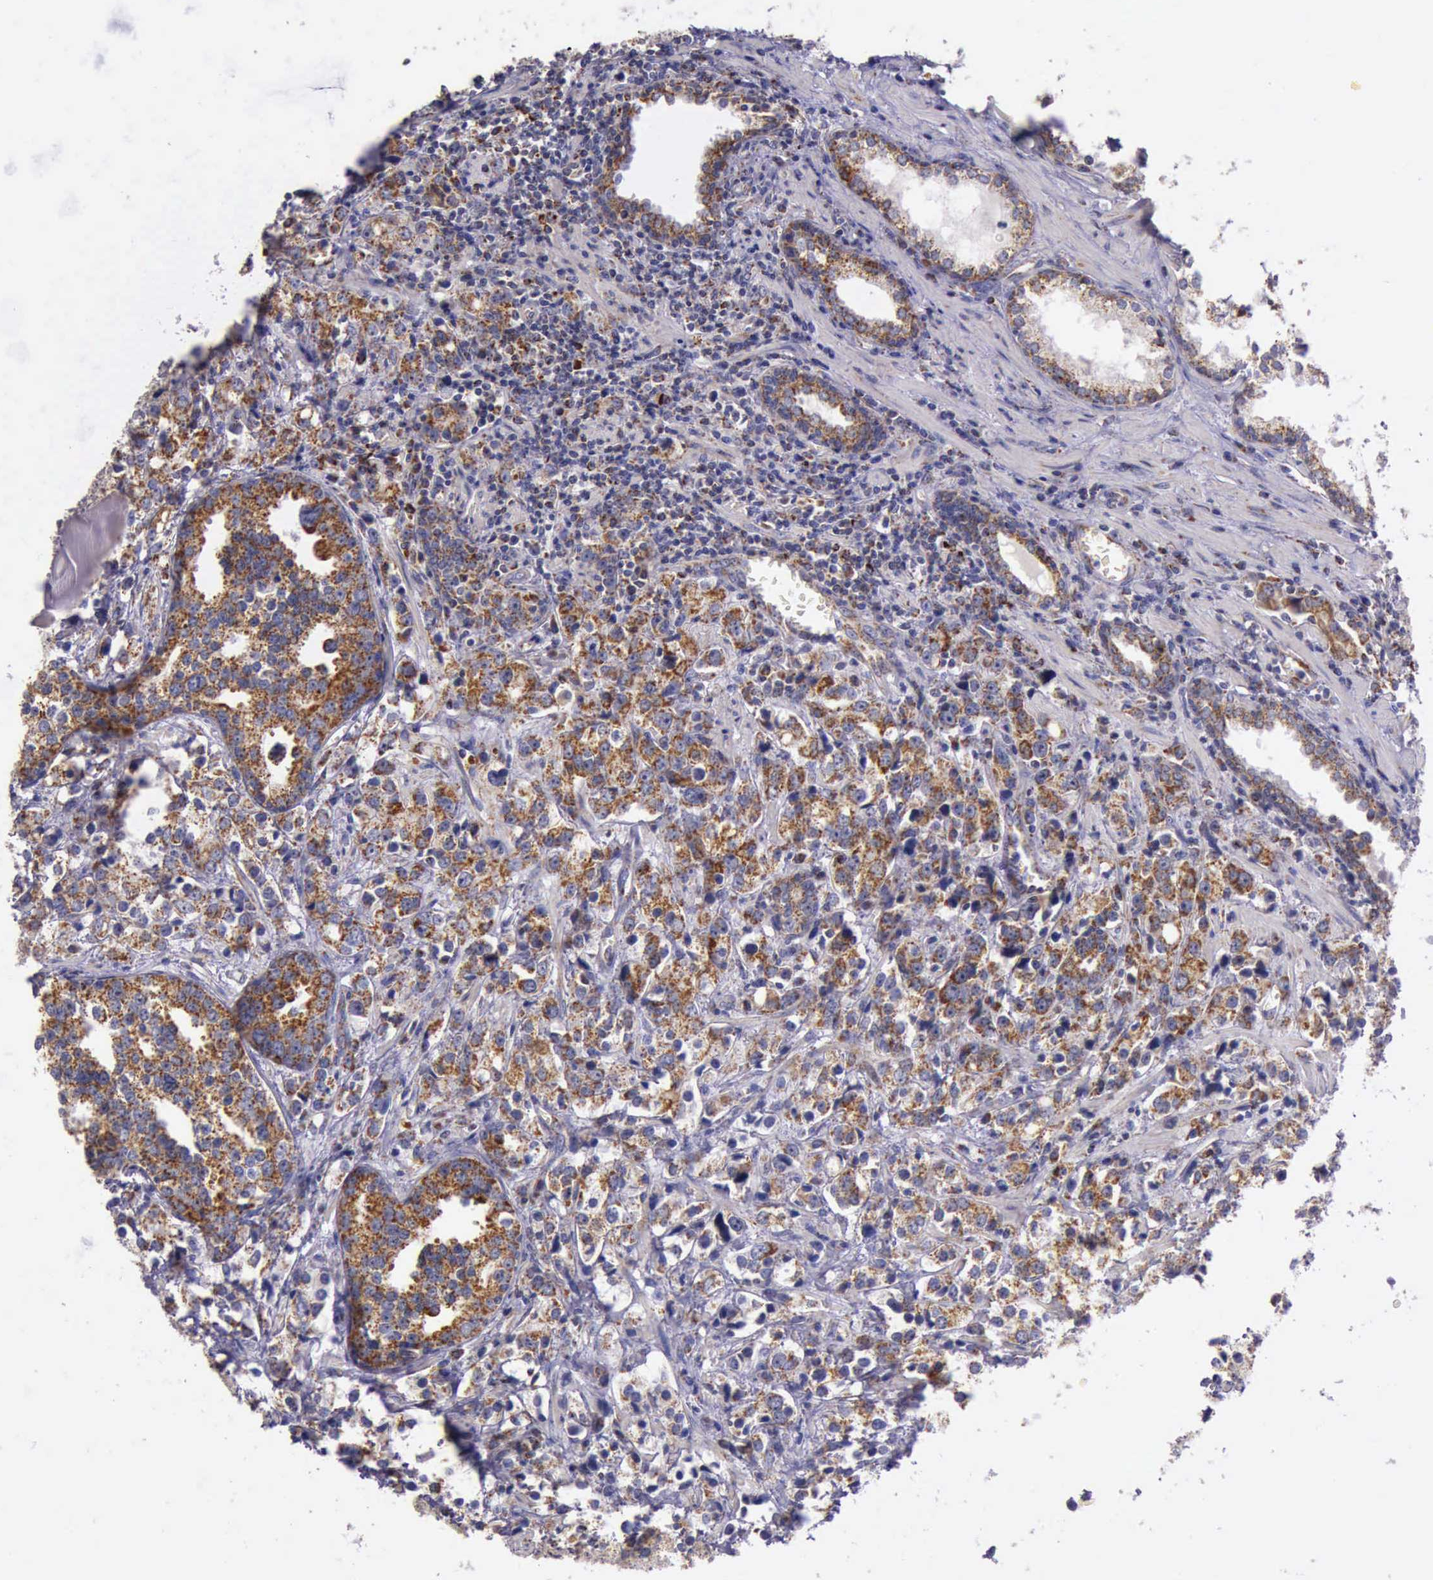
{"staining": {"intensity": "strong", "quantity": ">75%", "location": "cytoplasmic/membranous"}, "tissue": "prostate cancer", "cell_type": "Tumor cells", "image_type": "cancer", "snomed": [{"axis": "morphology", "description": "Adenocarcinoma, High grade"}, {"axis": "topography", "description": "Prostate"}], "caption": "Human prostate adenocarcinoma (high-grade) stained for a protein (brown) demonstrates strong cytoplasmic/membranous positive expression in approximately >75% of tumor cells.", "gene": "TXN2", "patient": {"sex": "male", "age": 71}}